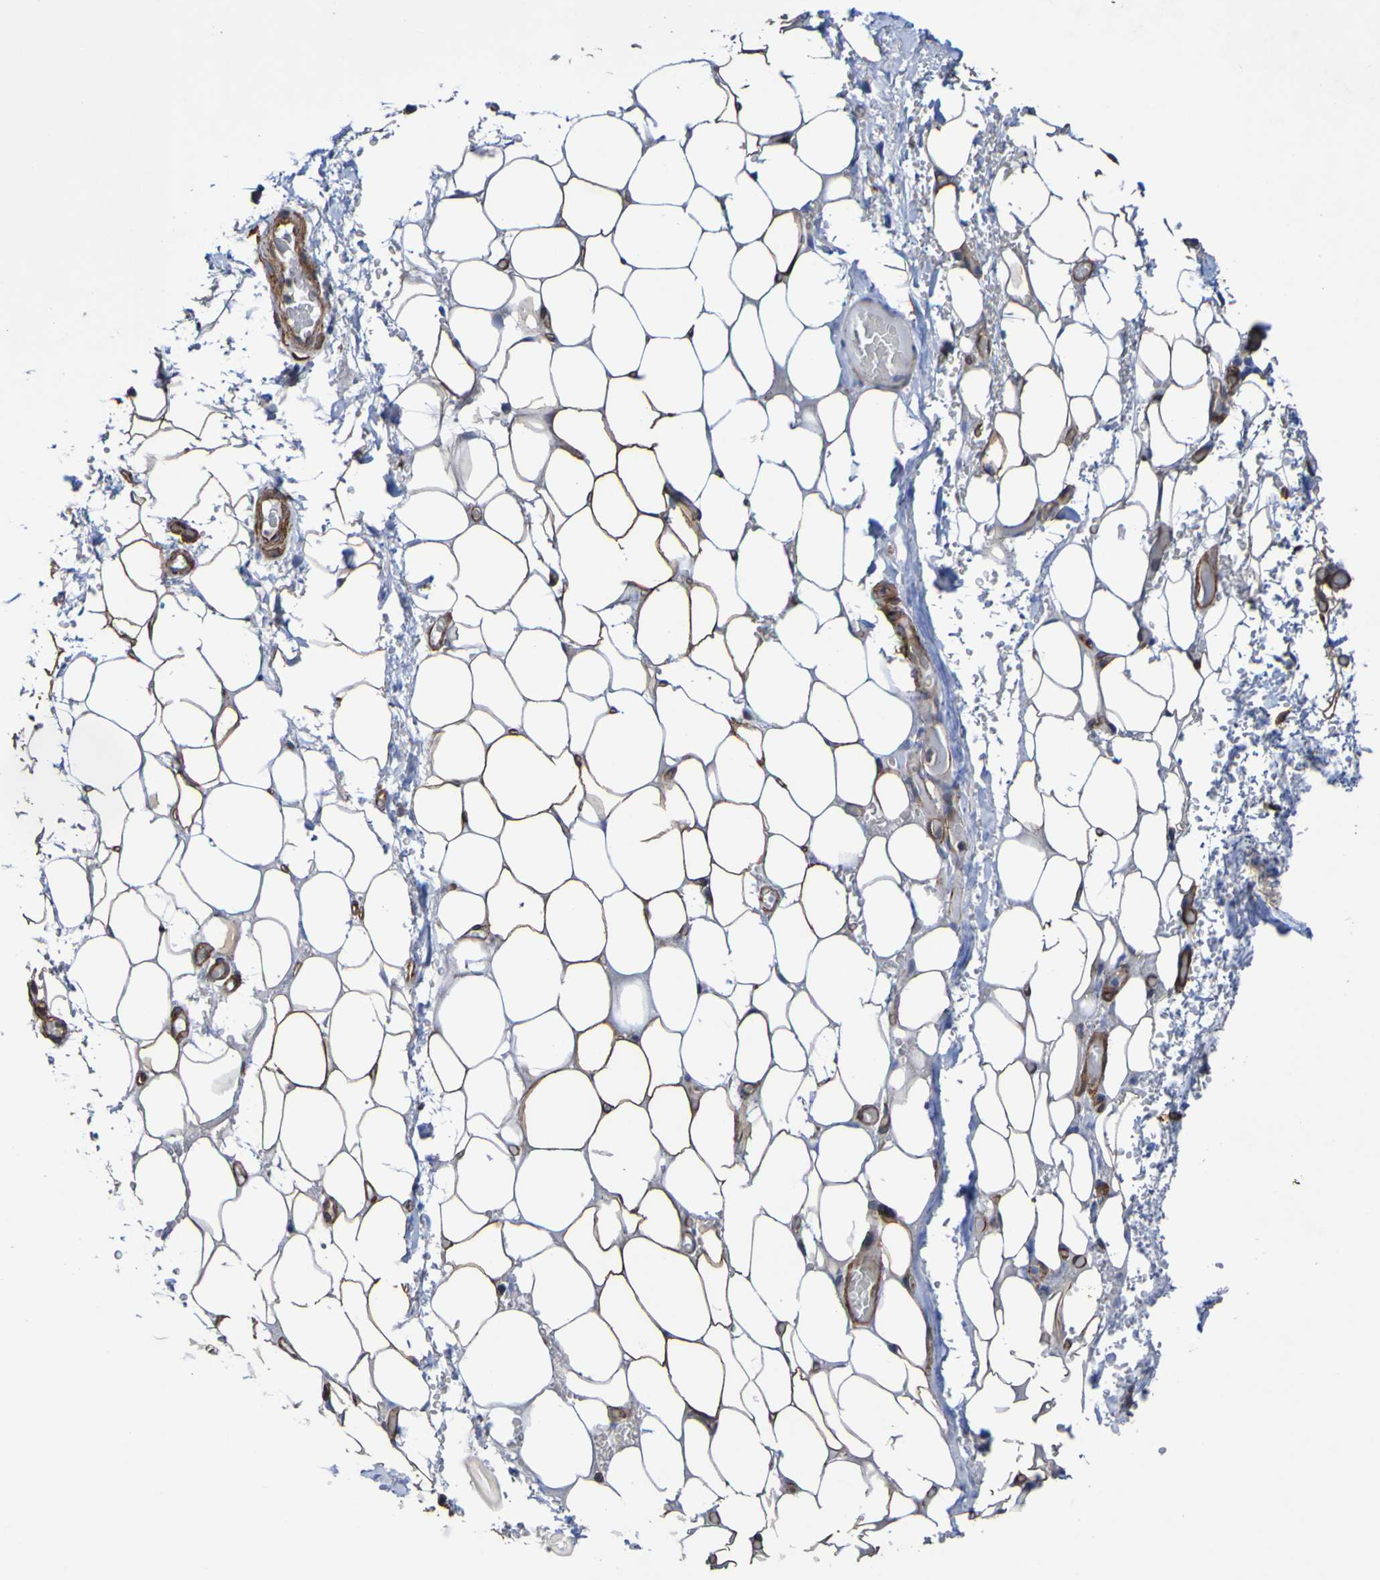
{"staining": {"intensity": "weak", "quantity": "25%-75%", "location": "cytoplasmic/membranous"}, "tissue": "adipose tissue", "cell_type": "Adipocytes", "image_type": "normal", "snomed": [{"axis": "morphology", "description": "Normal tissue, NOS"}, {"axis": "morphology", "description": "Adenocarcinoma, NOS"}, {"axis": "topography", "description": "Esophagus"}], "caption": "An IHC histopathology image of normal tissue is shown. Protein staining in brown shows weak cytoplasmic/membranous positivity in adipose tissue within adipocytes.", "gene": "ELMOD3", "patient": {"sex": "male", "age": 62}}